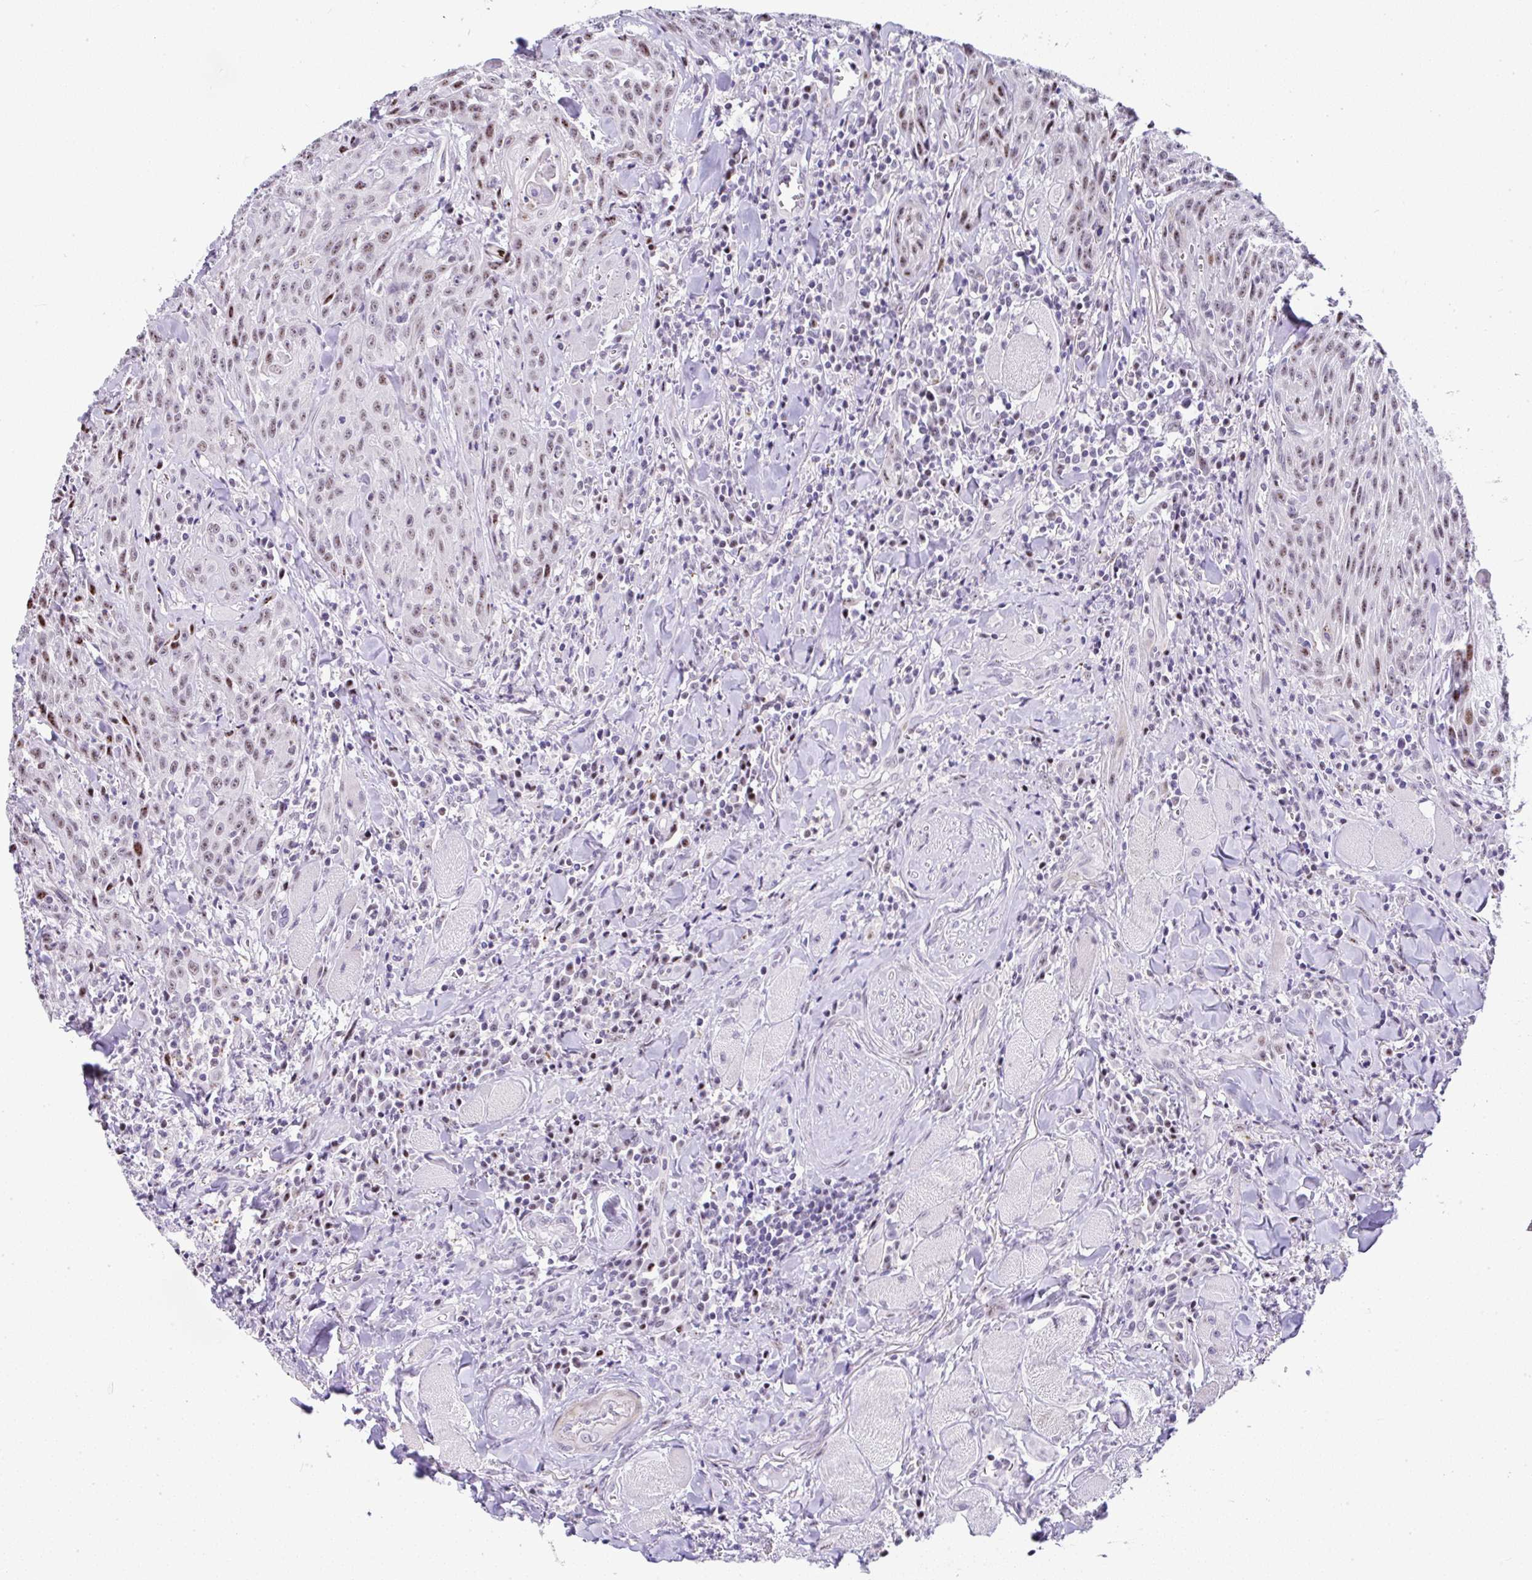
{"staining": {"intensity": "moderate", "quantity": ">75%", "location": "nuclear"}, "tissue": "head and neck cancer", "cell_type": "Tumor cells", "image_type": "cancer", "snomed": [{"axis": "morphology", "description": "Normal tissue, NOS"}, {"axis": "morphology", "description": "Squamous cell carcinoma, NOS"}, {"axis": "topography", "description": "Oral tissue"}, {"axis": "topography", "description": "Head-Neck"}], "caption": "Head and neck squamous cell carcinoma stained with DAB (3,3'-diaminobenzidine) immunohistochemistry (IHC) reveals medium levels of moderate nuclear positivity in approximately >75% of tumor cells.", "gene": "NR1D2", "patient": {"sex": "female", "age": 70}}